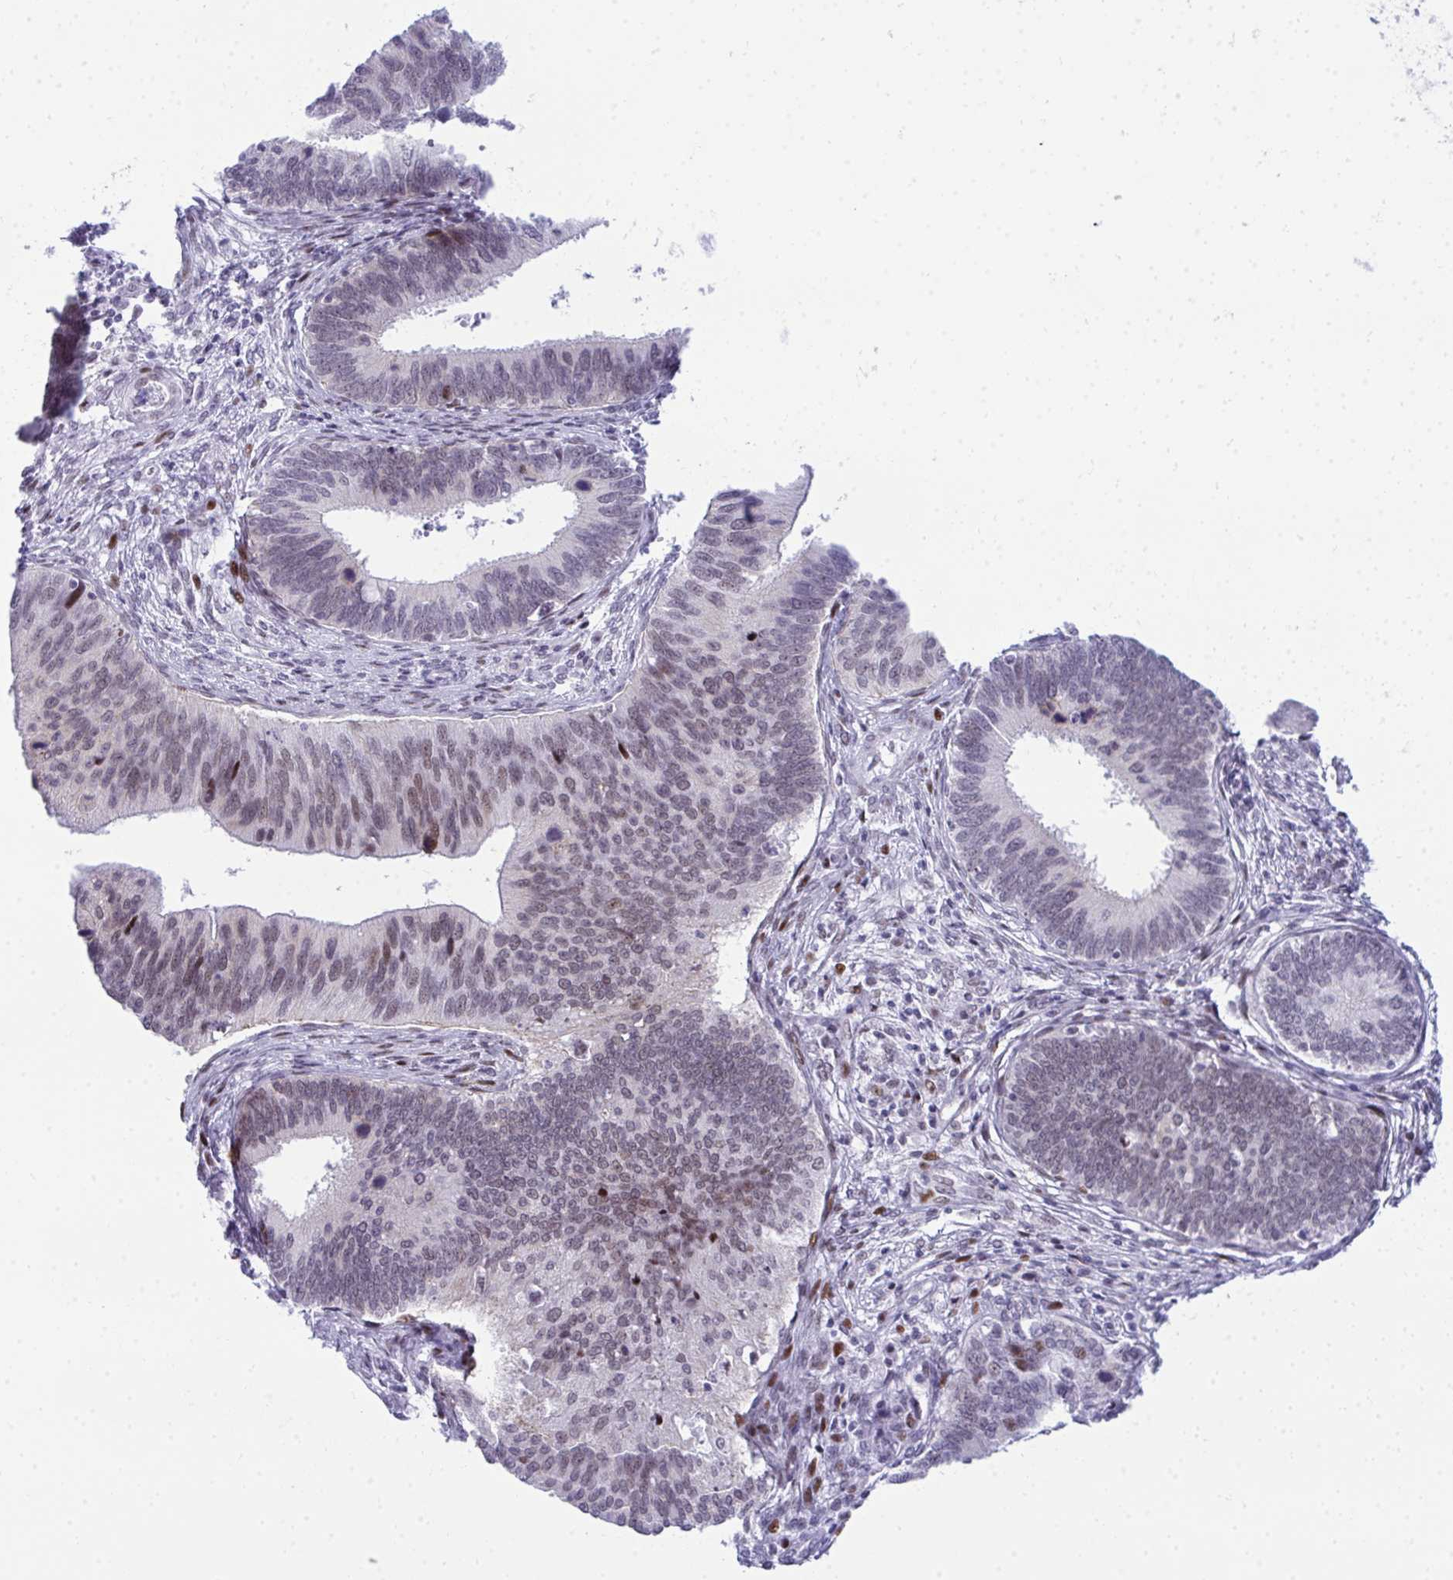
{"staining": {"intensity": "weak", "quantity": "25%-75%", "location": "nuclear"}, "tissue": "cervical cancer", "cell_type": "Tumor cells", "image_type": "cancer", "snomed": [{"axis": "morphology", "description": "Adenocarcinoma, NOS"}, {"axis": "topography", "description": "Cervix"}], "caption": "Immunohistochemistry (IHC) image of adenocarcinoma (cervical) stained for a protein (brown), which shows low levels of weak nuclear expression in approximately 25%-75% of tumor cells.", "gene": "GLDN", "patient": {"sex": "female", "age": 42}}